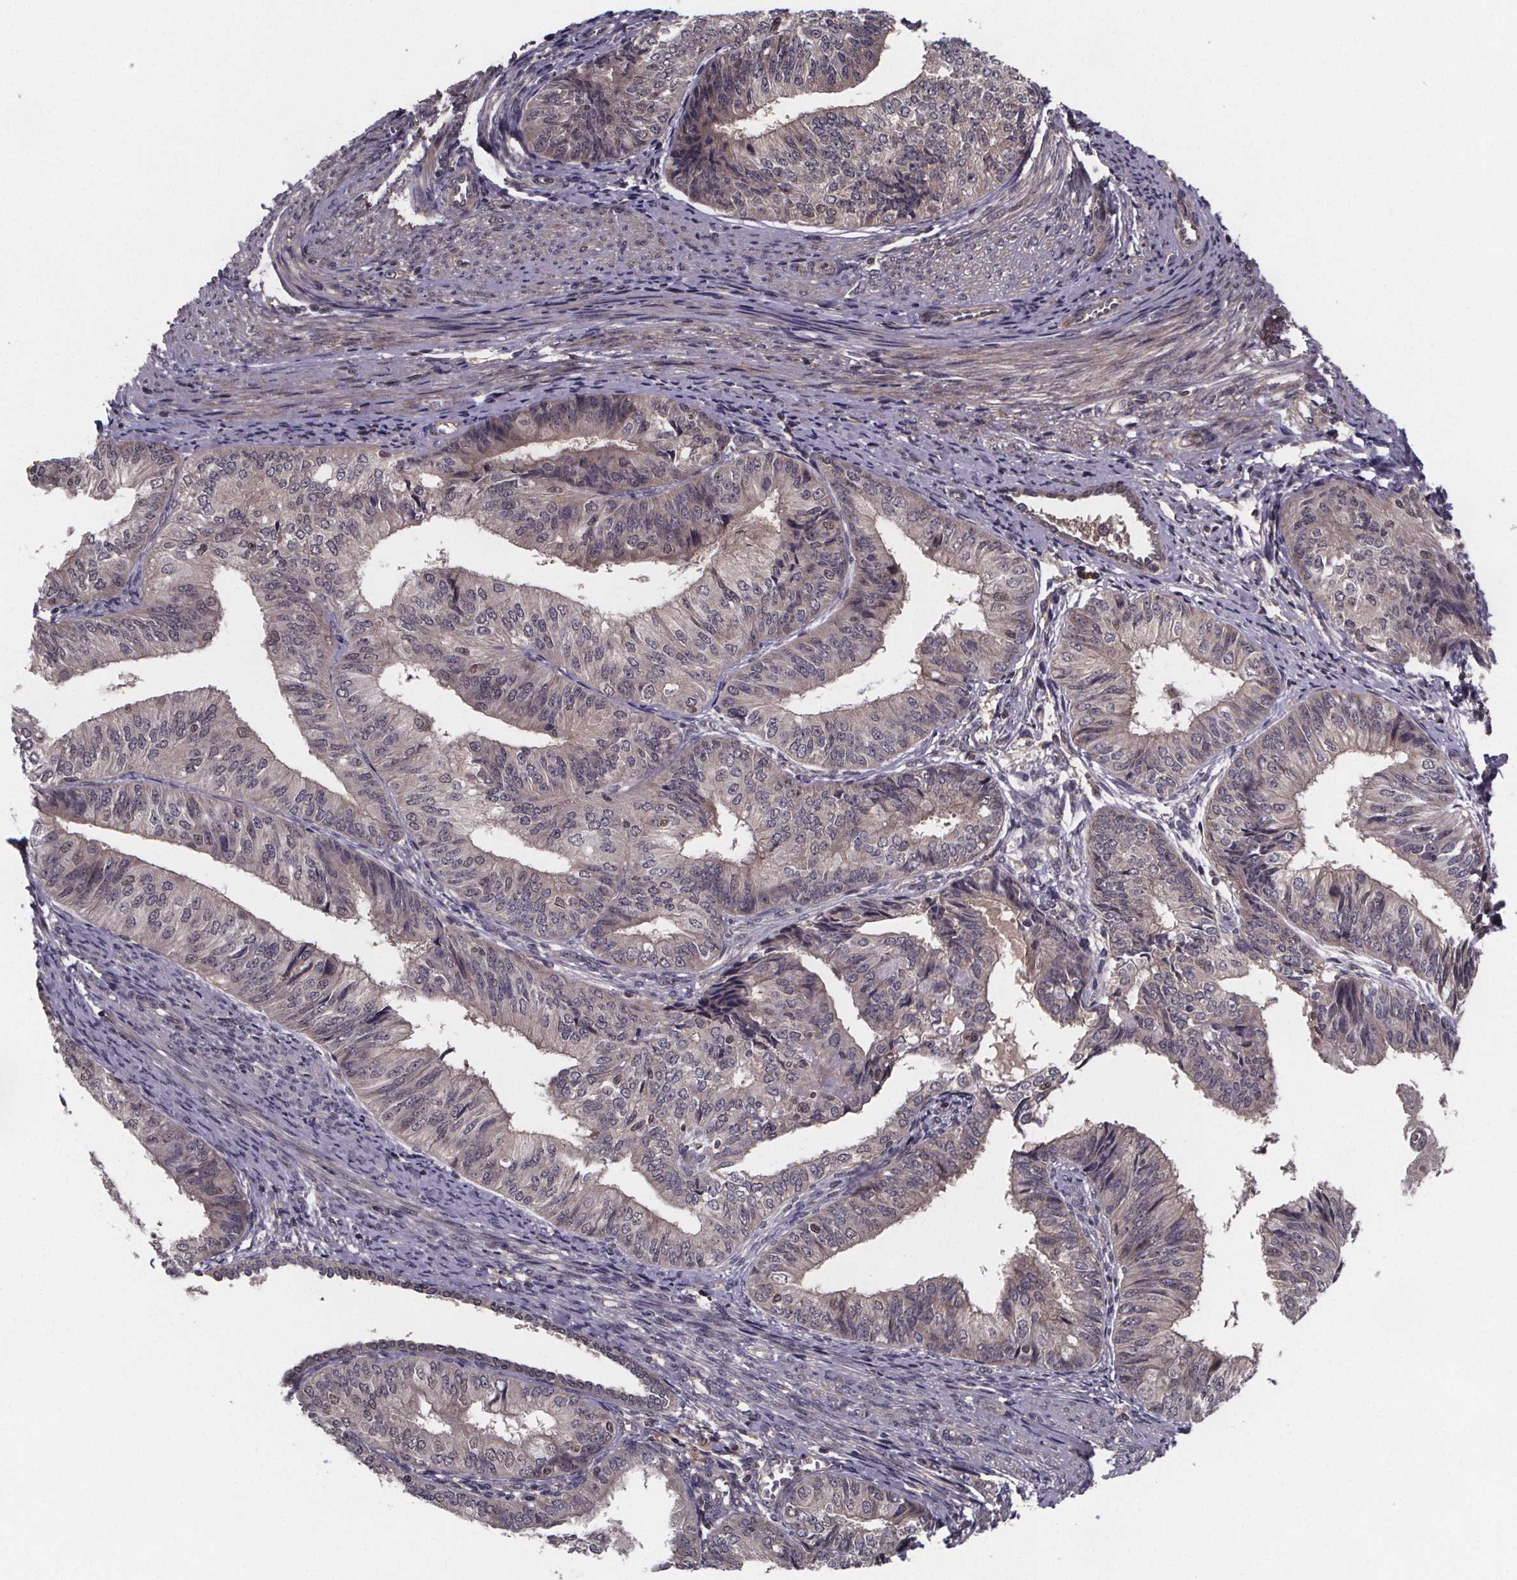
{"staining": {"intensity": "negative", "quantity": "none", "location": "none"}, "tissue": "endometrial cancer", "cell_type": "Tumor cells", "image_type": "cancer", "snomed": [{"axis": "morphology", "description": "Adenocarcinoma, NOS"}, {"axis": "topography", "description": "Endometrium"}], "caption": "An image of human endometrial cancer is negative for staining in tumor cells.", "gene": "FN3KRP", "patient": {"sex": "female", "age": 58}}